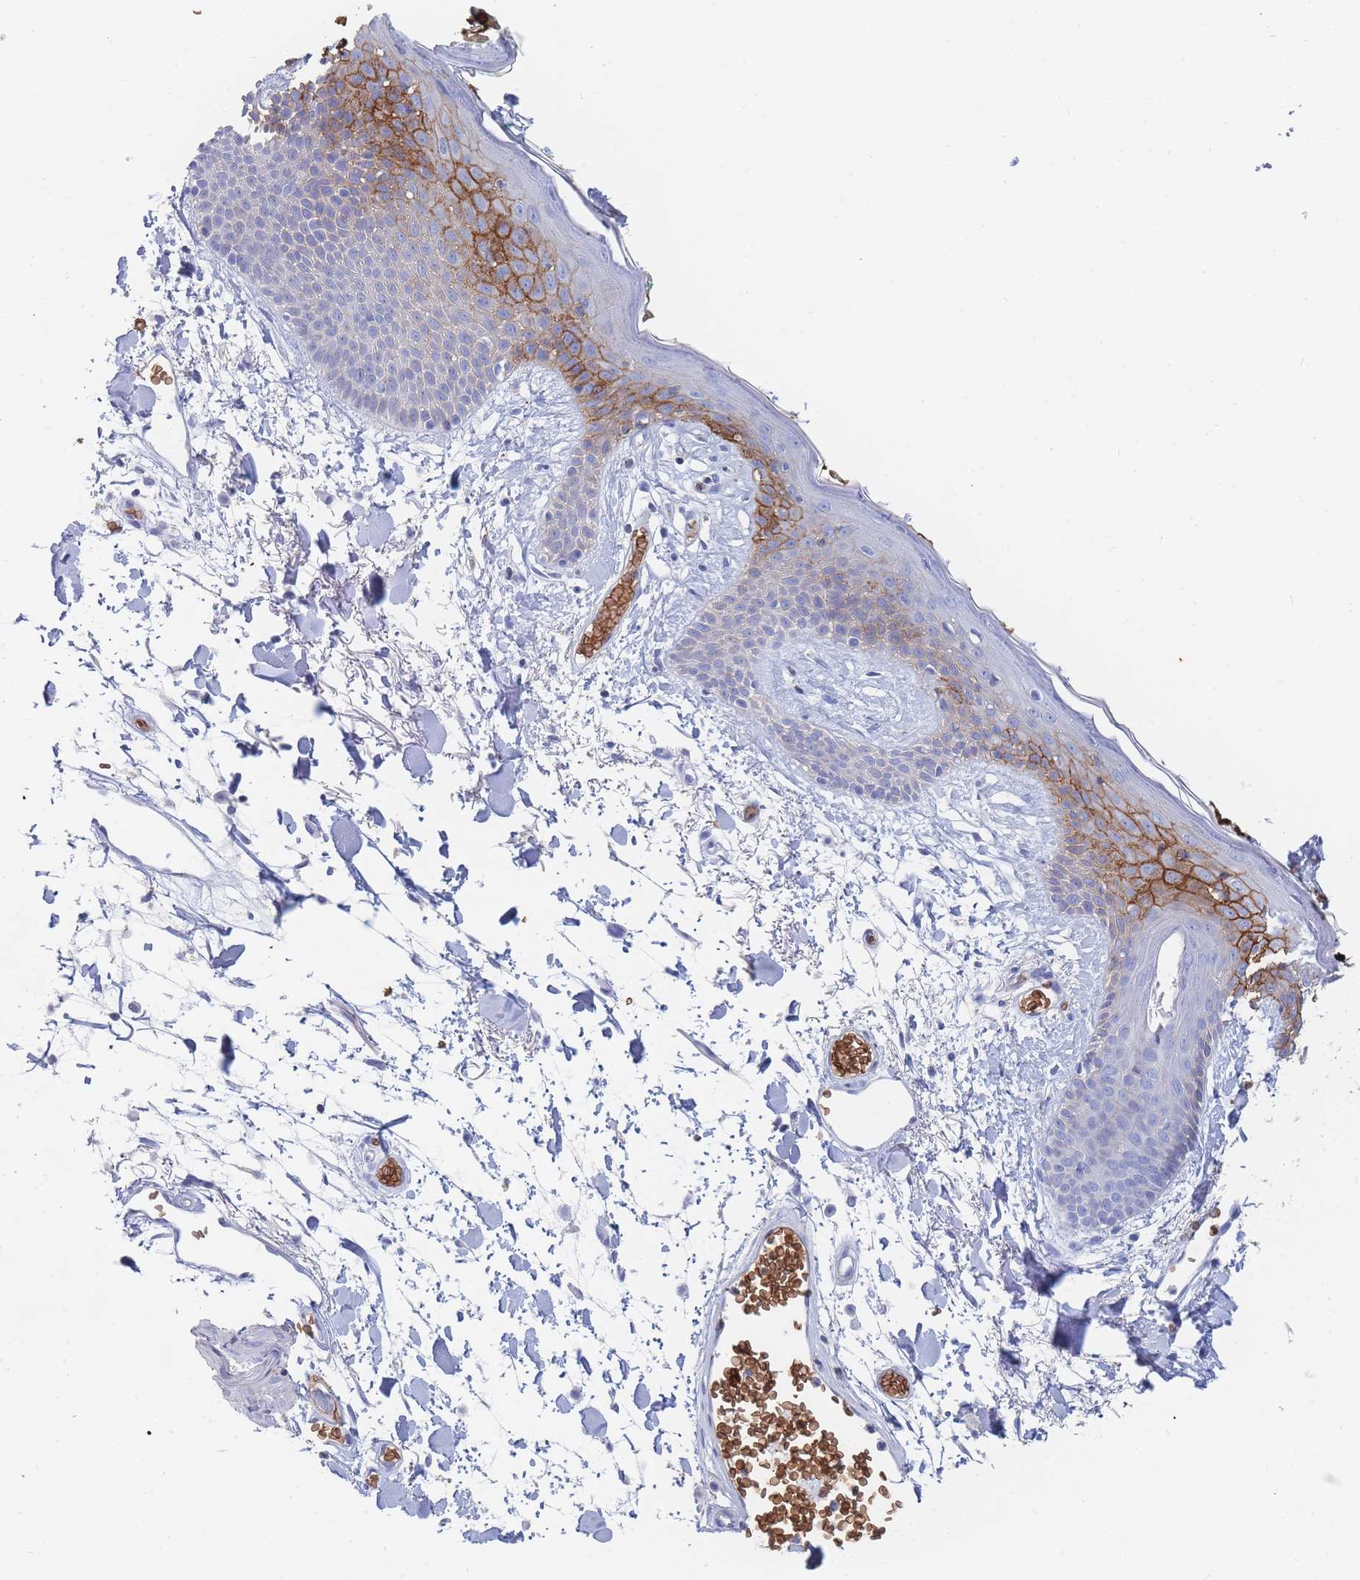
{"staining": {"intensity": "negative", "quantity": "none", "location": "none"}, "tissue": "skin", "cell_type": "Fibroblasts", "image_type": "normal", "snomed": [{"axis": "morphology", "description": "Normal tissue, NOS"}, {"axis": "topography", "description": "Skin"}], "caption": "IHC photomicrograph of unremarkable human skin stained for a protein (brown), which reveals no staining in fibroblasts. (DAB (3,3'-diaminobenzidine) IHC with hematoxylin counter stain).", "gene": "SLC2A1", "patient": {"sex": "male", "age": 79}}